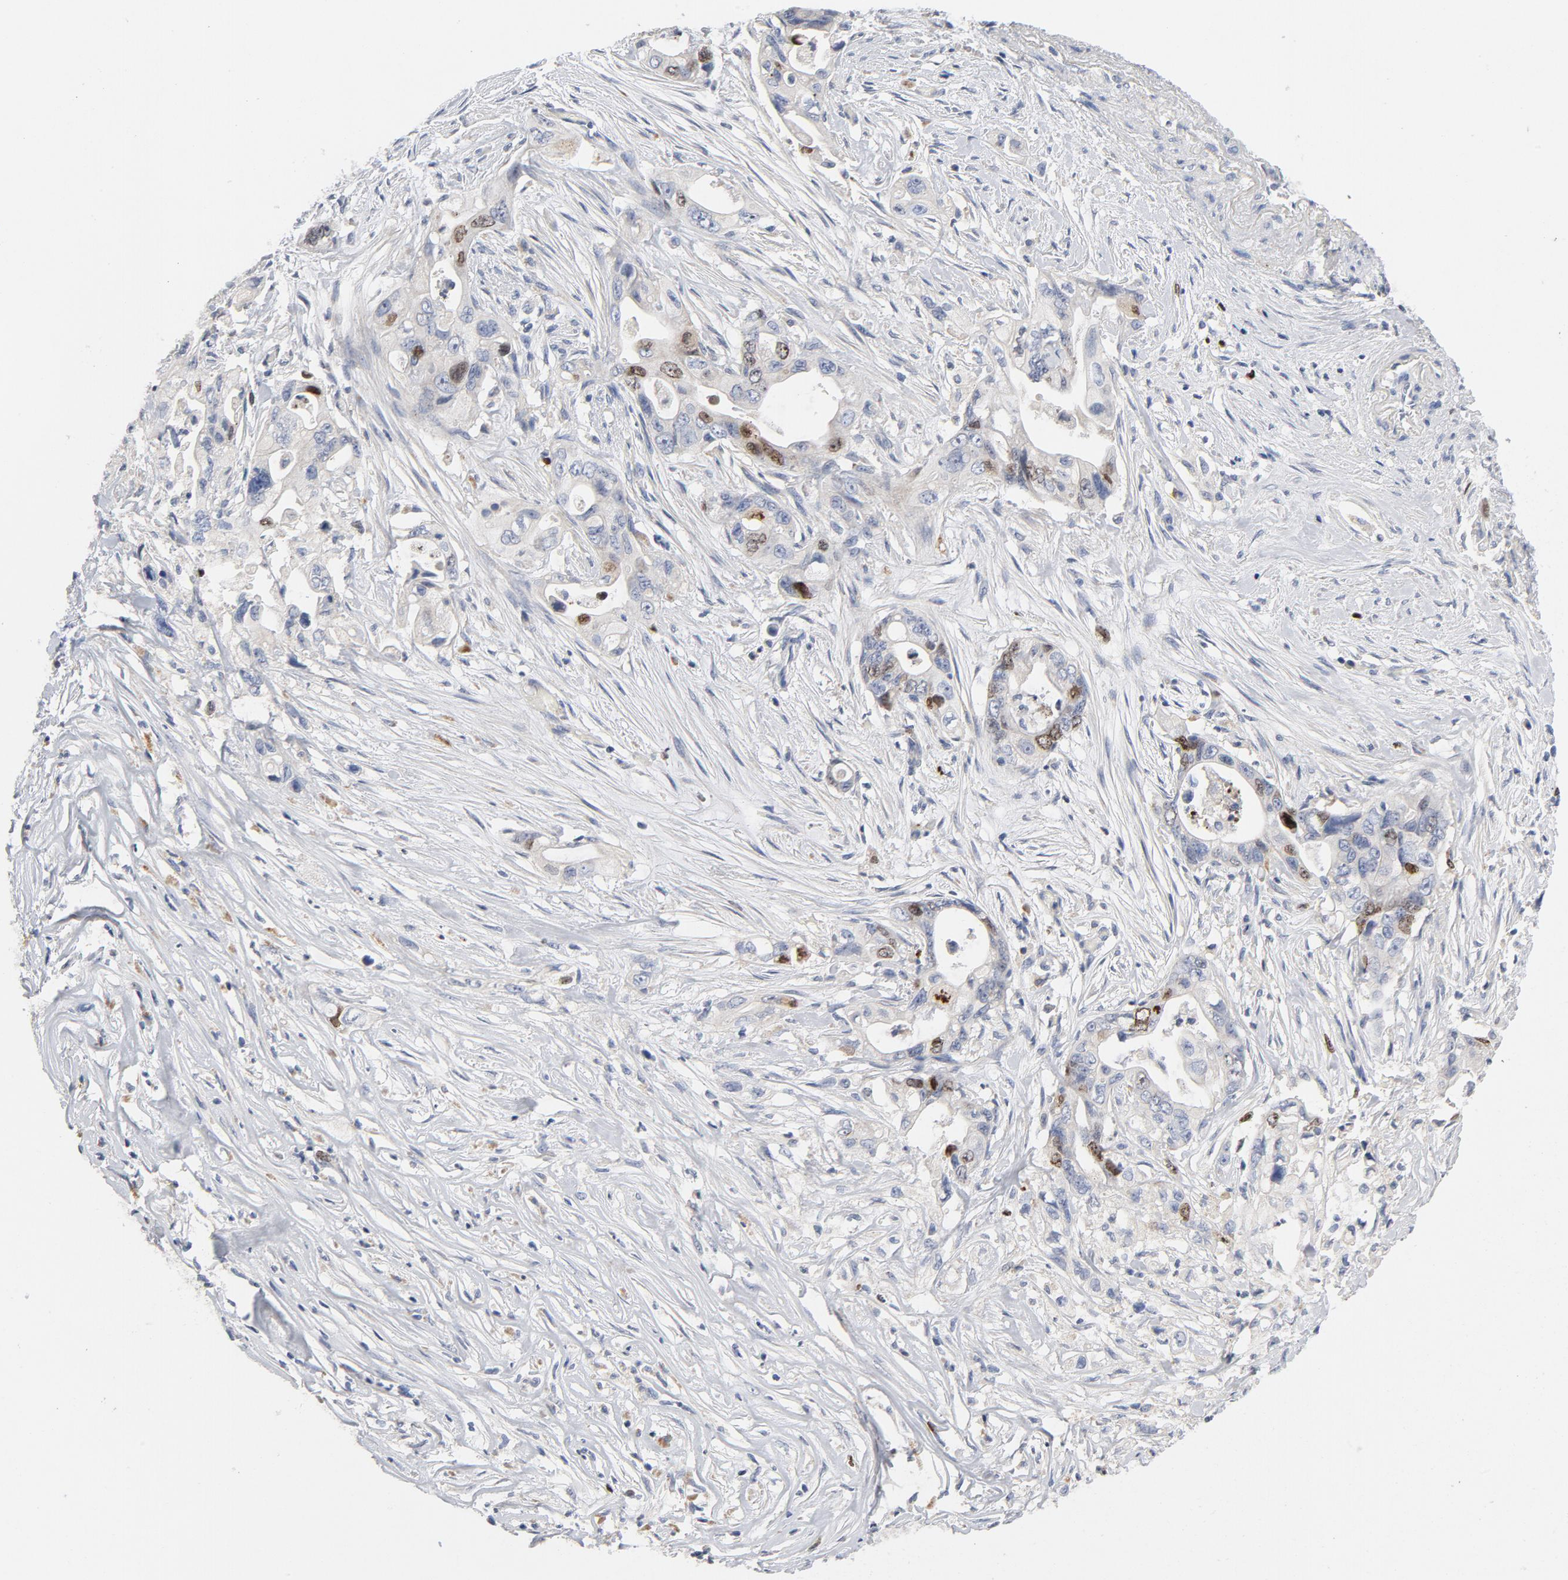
{"staining": {"intensity": "moderate", "quantity": "<25%", "location": "nuclear"}, "tissue": "pancreatic cancer", "cell_type": "Tumor cells", "image_type": "cancer", "snomed": [{"axis": "morphology", "description": "Normal tissue, NOS"}, {"axis": "topography", "description": "Pancreas"}], "caption": "This is a micrograph of immunohistochemistry (IHC) staining of pancreatic cancer, which shows moderate staining in the nuclear of tumor cells.", "gene": "BIRC5", "patient": {"sex": "male", "age": 42}}